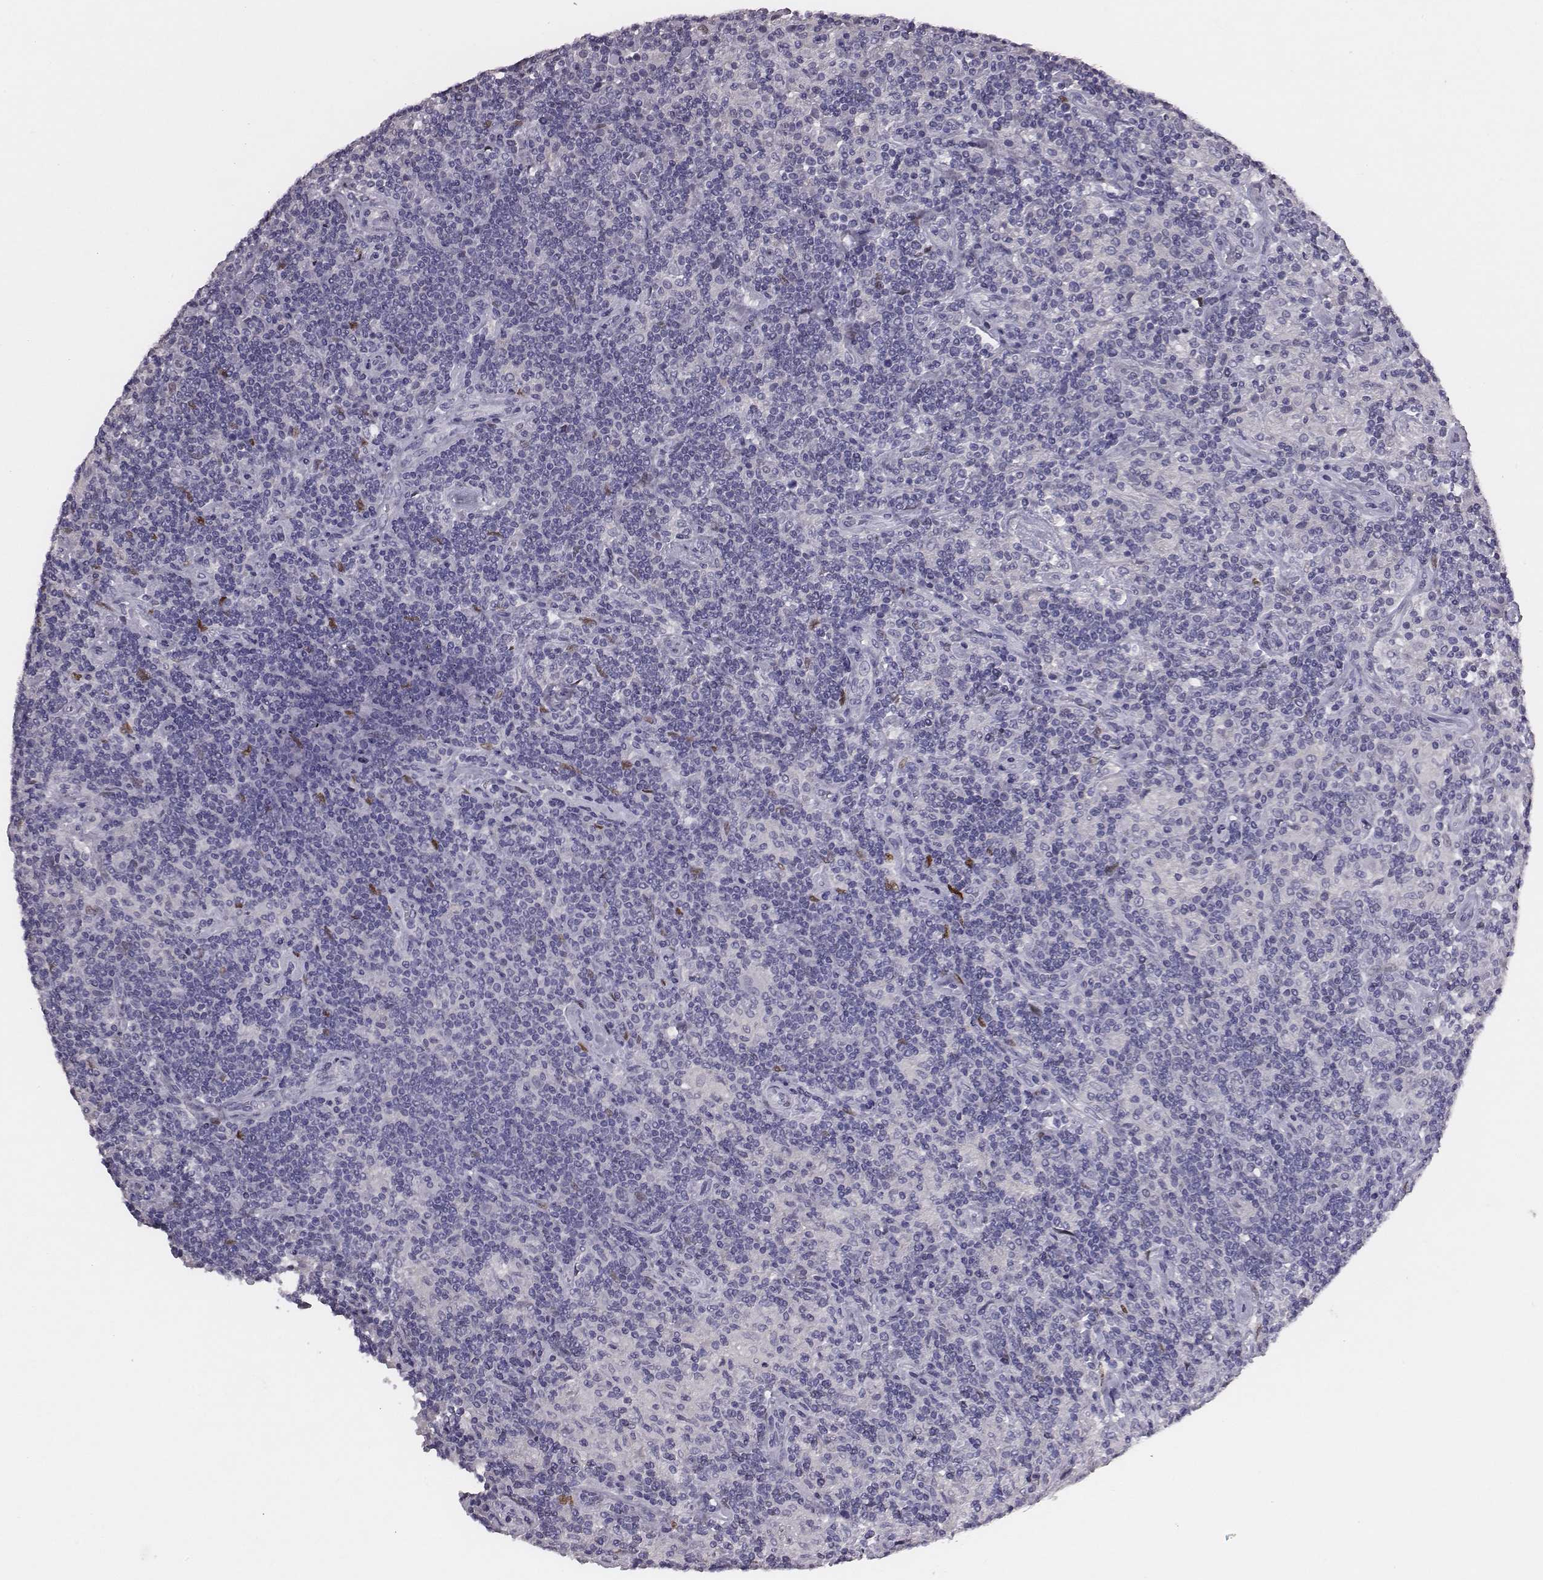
{"staining": {"intensity": "negative", "quantity": "none", "location": "none"}, "tissue": "lymphoma", "cell_type": "Tumor cells", "image_type": "cancer", "snomed": [{"axis": "morphology", "description": "Hodgkin's disease, NOS"}, {"axis": "topography", "description": "Lymph node"}], "caption": "The IHC image has no significant staining in tumor cells of lymphoma tissue. The staining was performed using DAB to visualize the protein expression in brown, while the nuclei were stained in blue with hematoxylin (Magnification: 20x).", "gene": "EN1", "patient": {"sex": "male", "age": 70}}